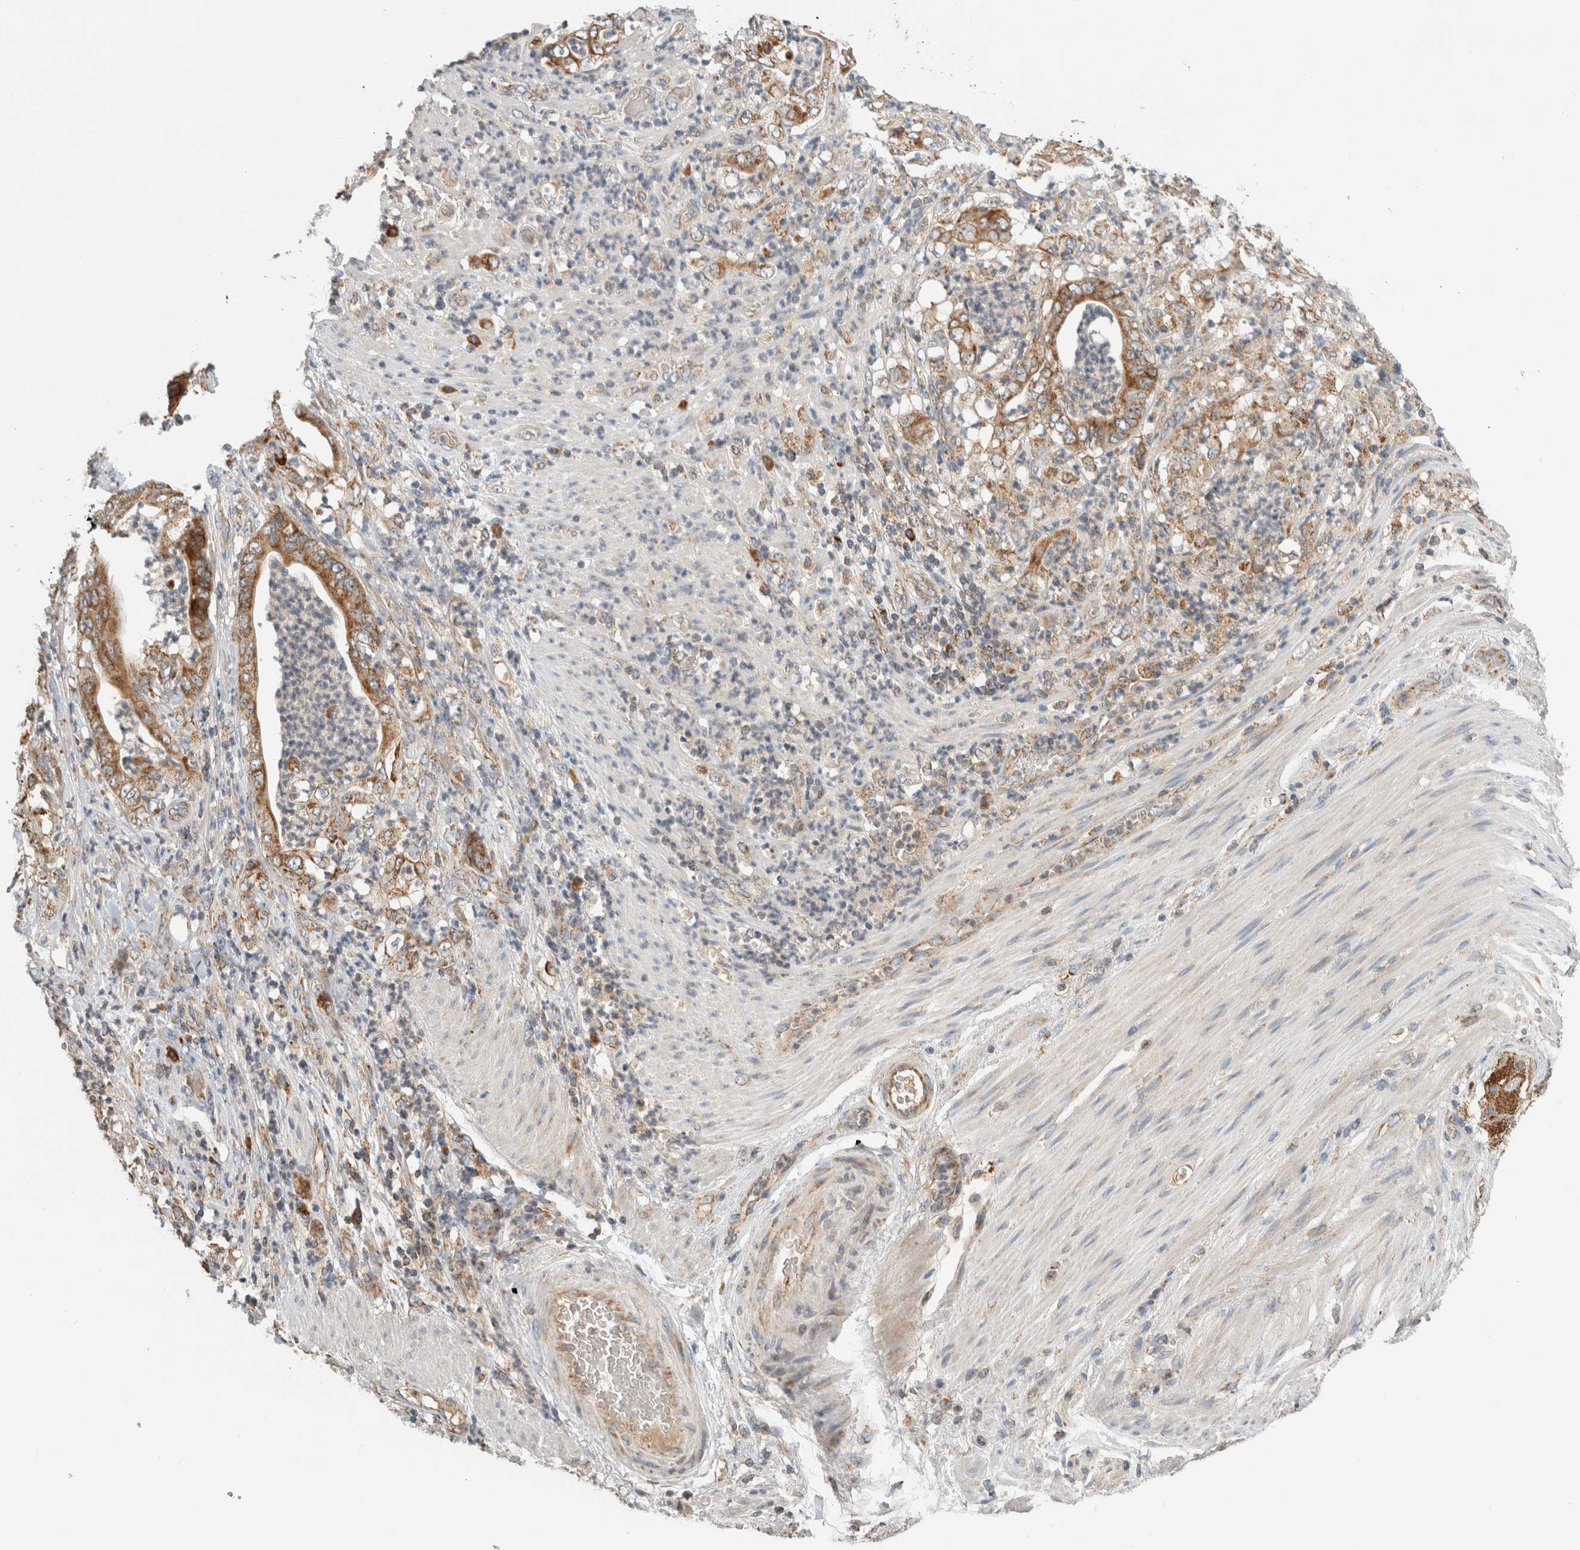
{"staining": {"intensity": "moderate", "quantity": ">75%", "location": "cytoplasmic/membranous"}, "tissue": "stomach cancer", "cell_type": "Tumor cells", "image_type": "cancer", "snomed": [{"axis": "morphology", "description": "Adenocarcinoma, NOS"}, {"axis": "topography", "description": "Stomach"}], "caption": "Tumor cells reveal medium levels of moderate cytoplasmic/membranous expression in about >75% of cells in human stomach cancer (adenocarcinoma).", "gene": "AMPD1", "patient": {"sex": "female", "age": 73}}